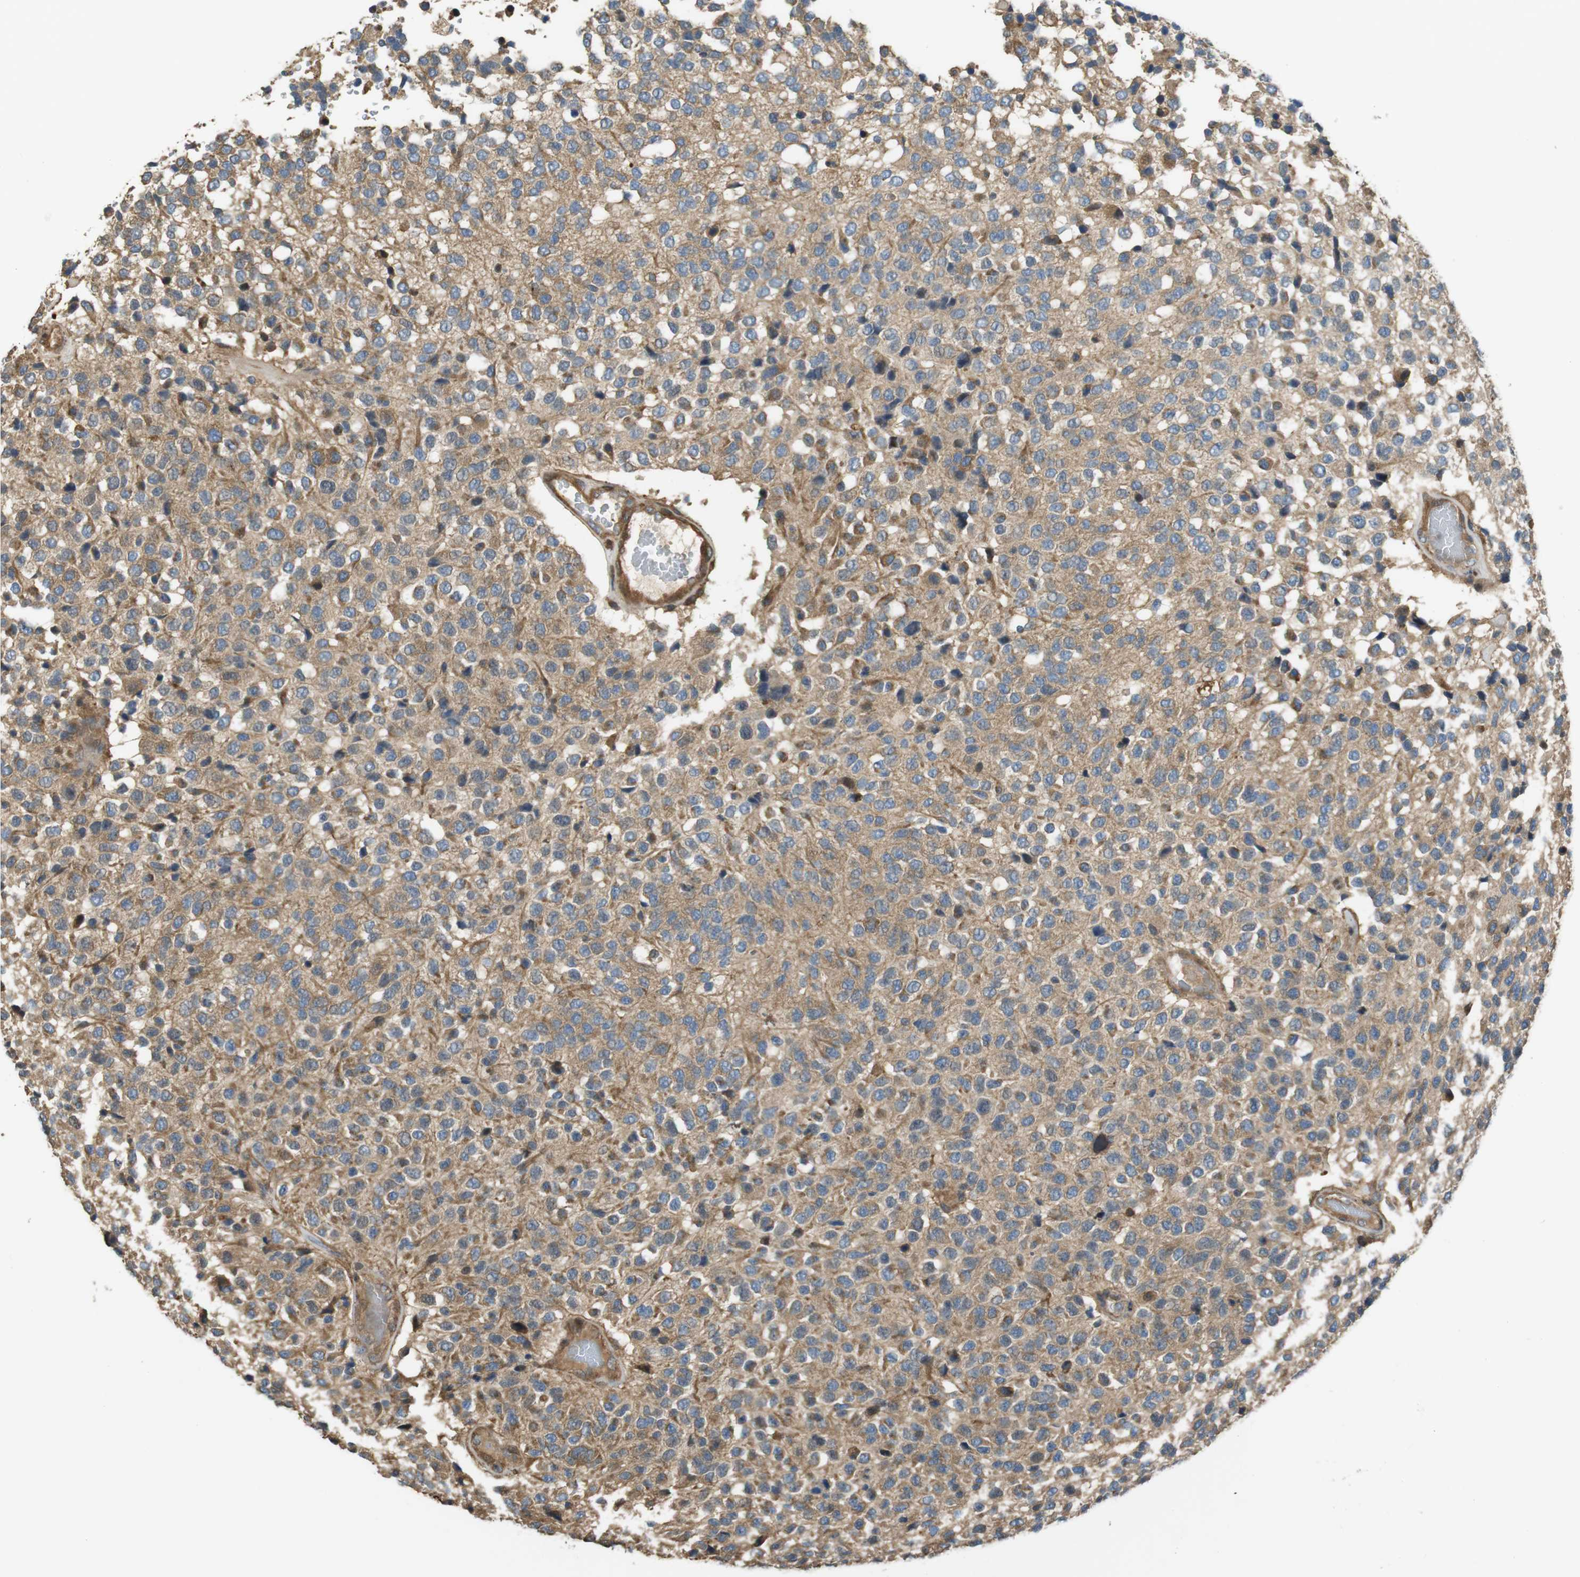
{"staining": {"intensity": "moderate", "quantity": ">75%", "location": "cytoplasmic/membranous"}, "tissue": "glioma", "cell_type": "Tumor cells", "image_type": "cancer", "snomed": [{"axis": "morphology", "description": "Glioma, malignant, High grade"}, {"axis": "topography", "description": "pancreas cauda"}], "caption": "Protein positivity by immunohistochemistry (IHC) reveals moderate cytoplasmic/membranous positivity in approximately >75% of tumor cells in glioma.", "gene": "ARHGDIA", "patient": {"sex": "male", "age": 60}}